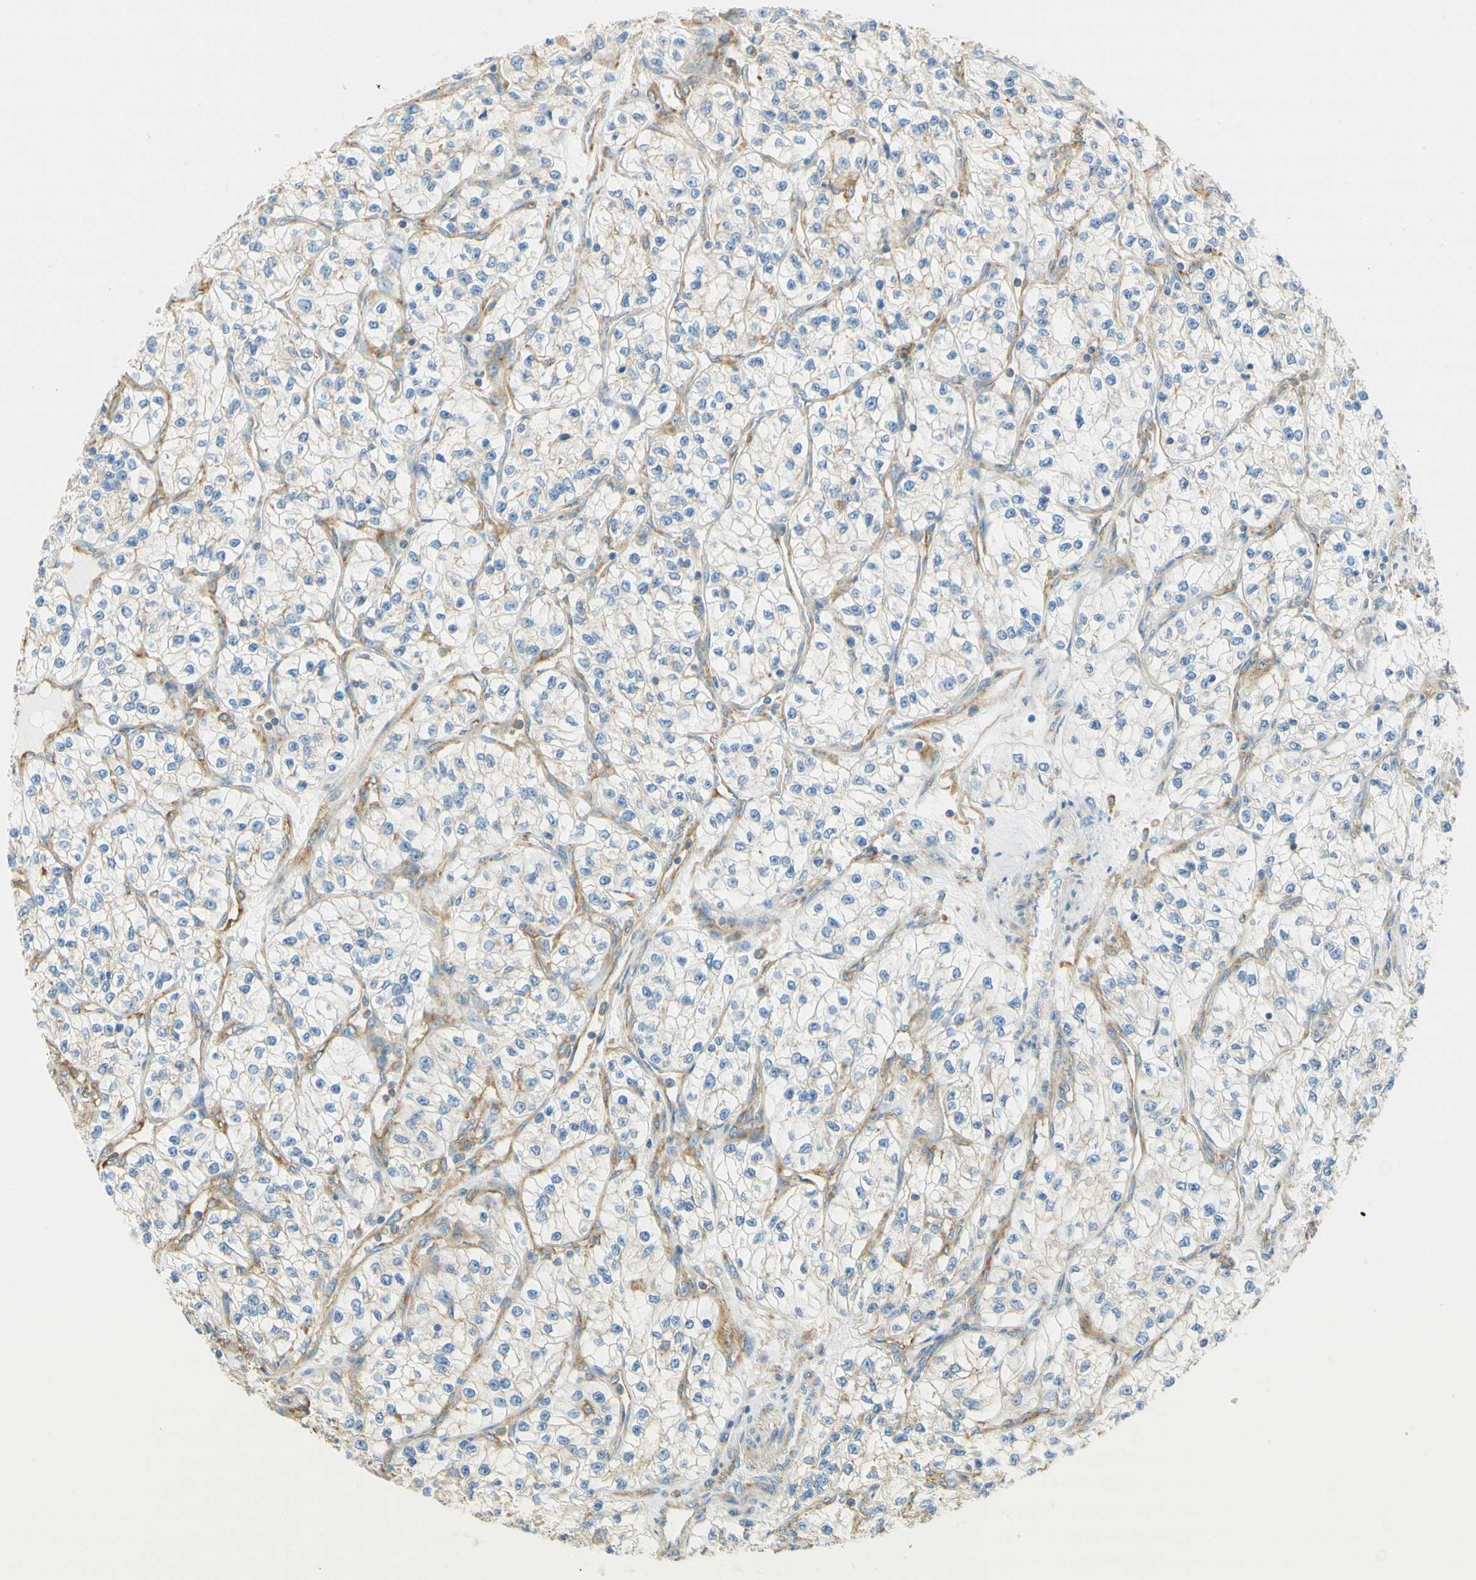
{"staining": {"intensity": "negative", "quantity": "none", "location": "none"}, "tissue": "renal cancer", "cell_type": "Tumor cells", "image_type": "cancer", "snomed": [{"axis": "morphology", "description": "Adenocarcinoma, NOS"}, {"axis": "topography", "description": "Kidney"}], "caption": "High power microscopy micrograph of an IHC micrograph of adenocarcinoma (renal), revealing no significant expression in tumor cells.", "gene": "CLTC", "patient": {"sex": "female", "age": 57}}